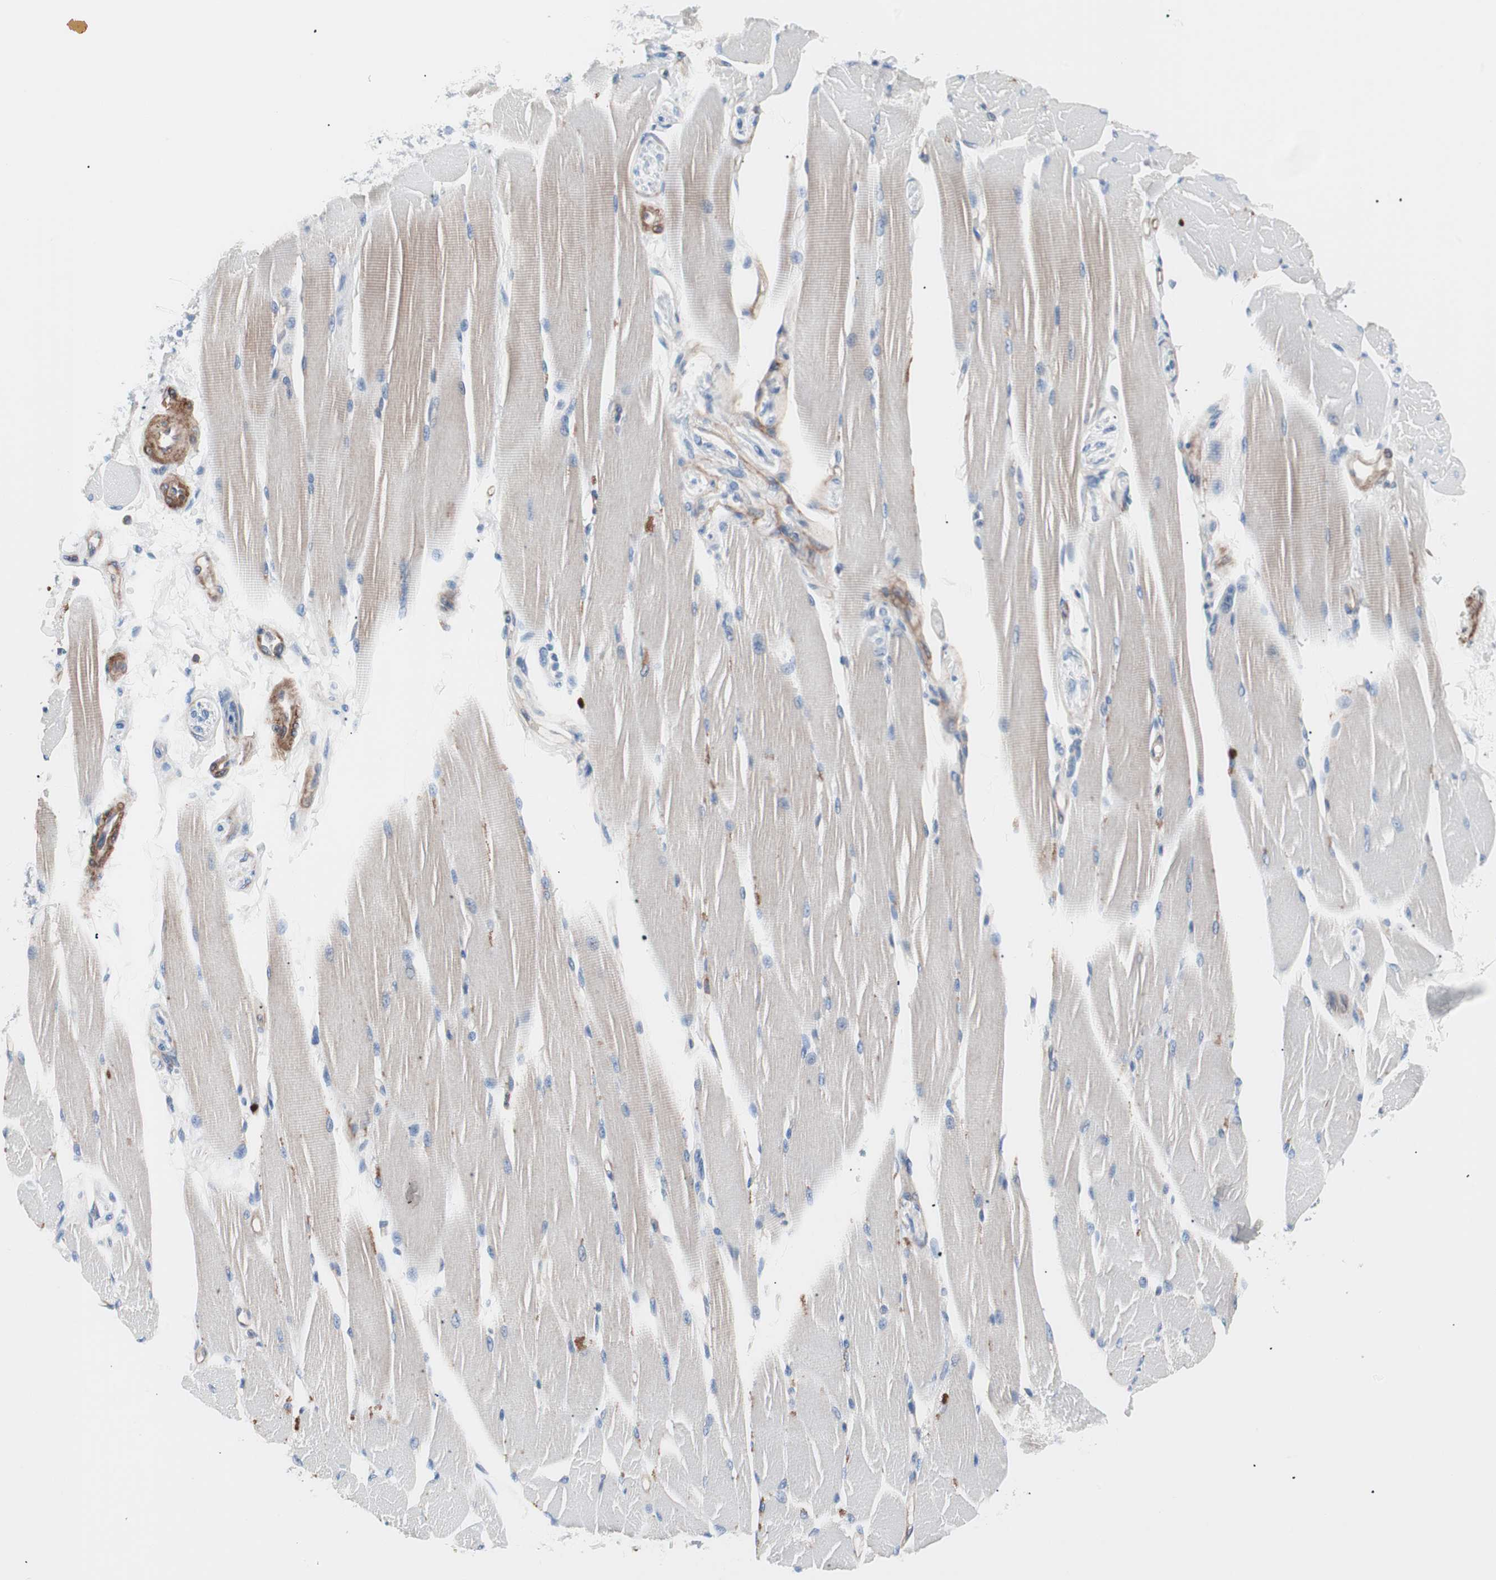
{"staining": {"intensity": "weak", "quantity": "25%-75%", "location": "cytoplasmic/membranous"}, "tissue": "skeletal muscle", "cell_type": "Myocytes", "image_type": "normal", "snomed": [{"axis": "morphology", "description": "Normal tissue, NOS"}, {"axis": "topography", "description": "Skeletal muscle"}, {"axis": "topography", "description": "Peripheral nerve tissue"}], "caption": "Skeletal muscle stained with IHC demonstrates weak cytoplasmic/membranous expression in approximately 25%-75% of myocytes. (DAB (3,3'-diaminobenzidine) IHC with brightfield microscopy, high magnification).", "gene": "GPR160", "patient": {"sex": "female", "age": 84}}